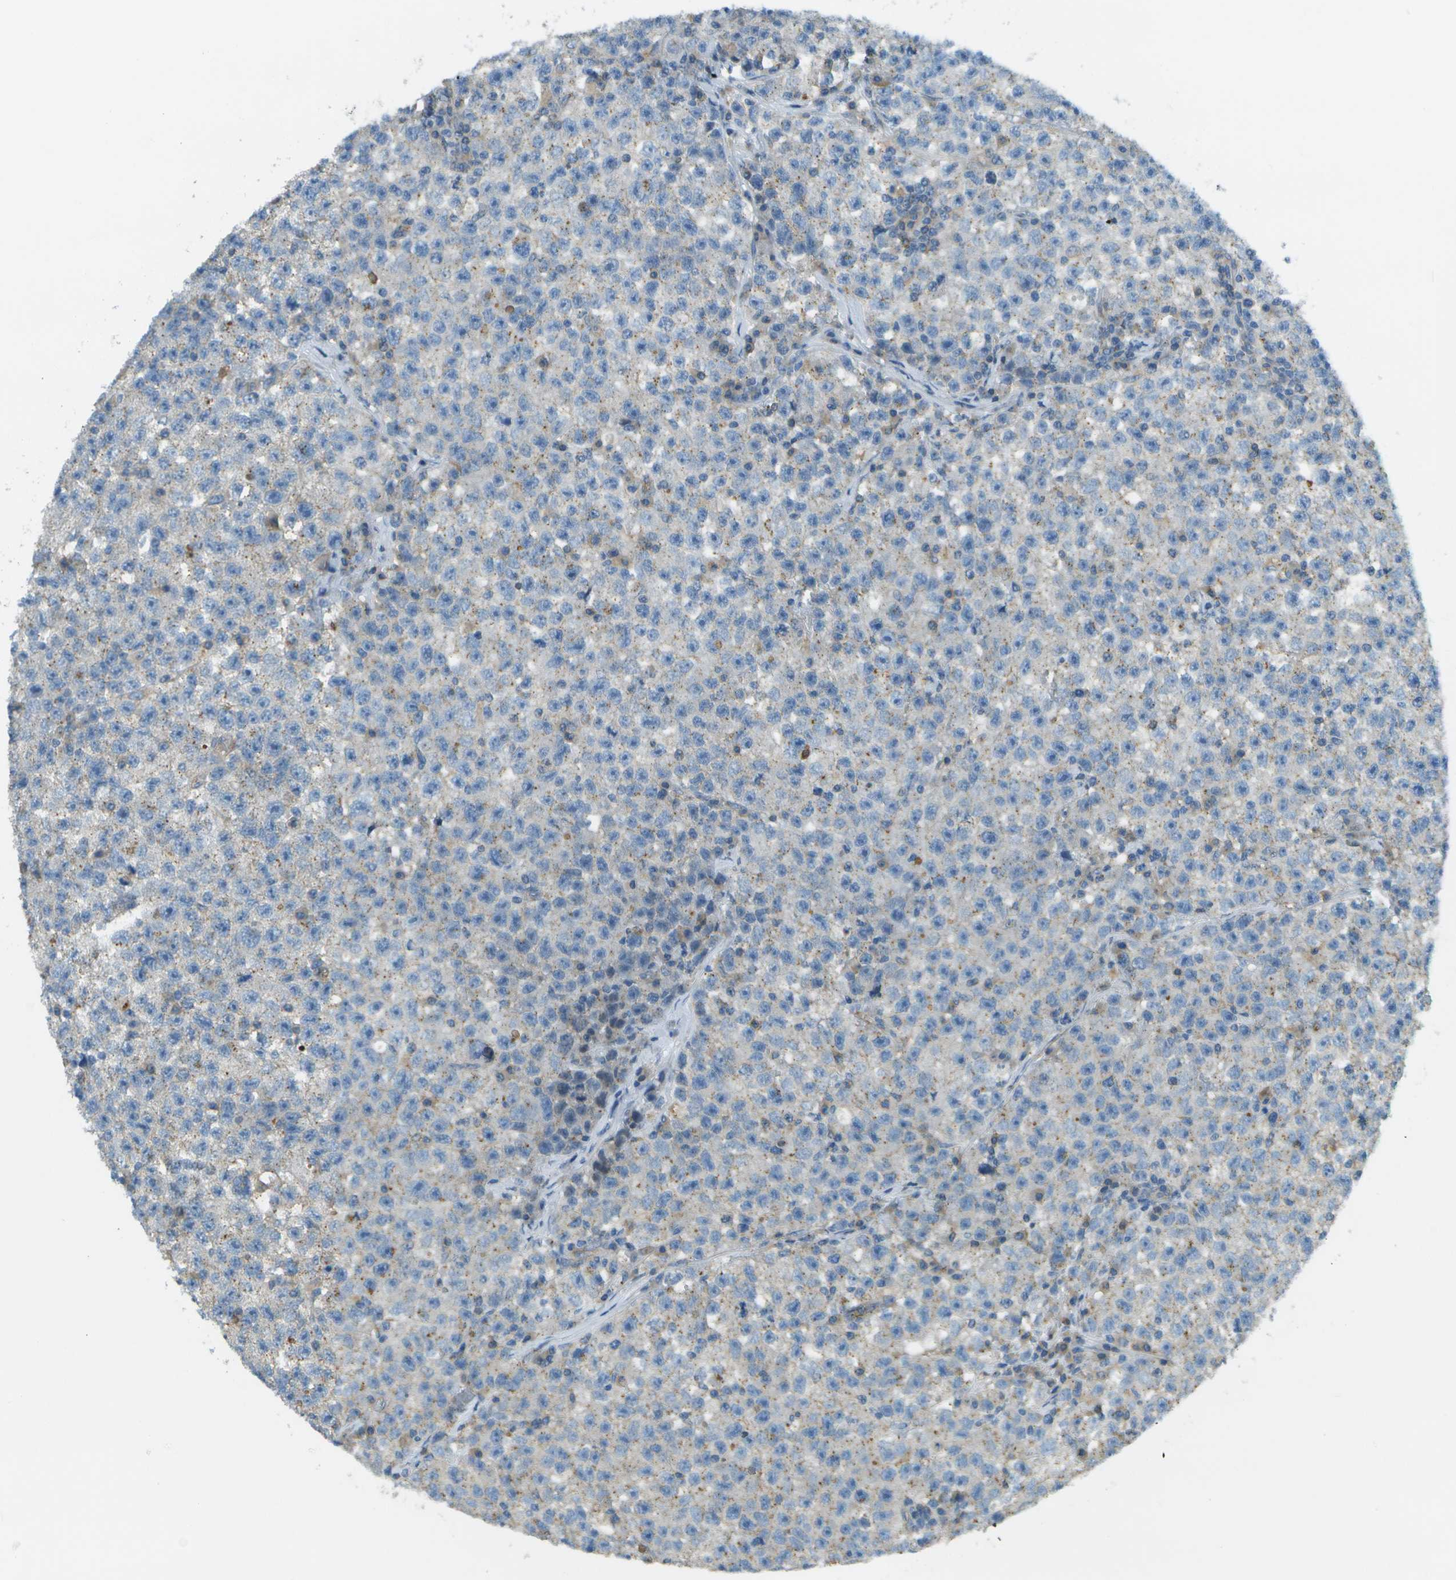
{"staining": {"intensity": "negative", "quantity": "none", "location": "none"}, "tissue": "testis cancer", "cell_type": "Tumor cells", "image_type": "cancer", "snomed": [{"axis": "morphology", "description": "Seminoma, NOS"}, {"axis": "topography", "description": "Testis"}], "caption": "Immunohistochemical staining of human seminoma (testis) displays no significant expression in tumor cells. (Immunohistochemistry (ihc), brightfield microscopy, high magnification).", "gene": "MYH11", "patient": {"sex": "male", "age": 22}}